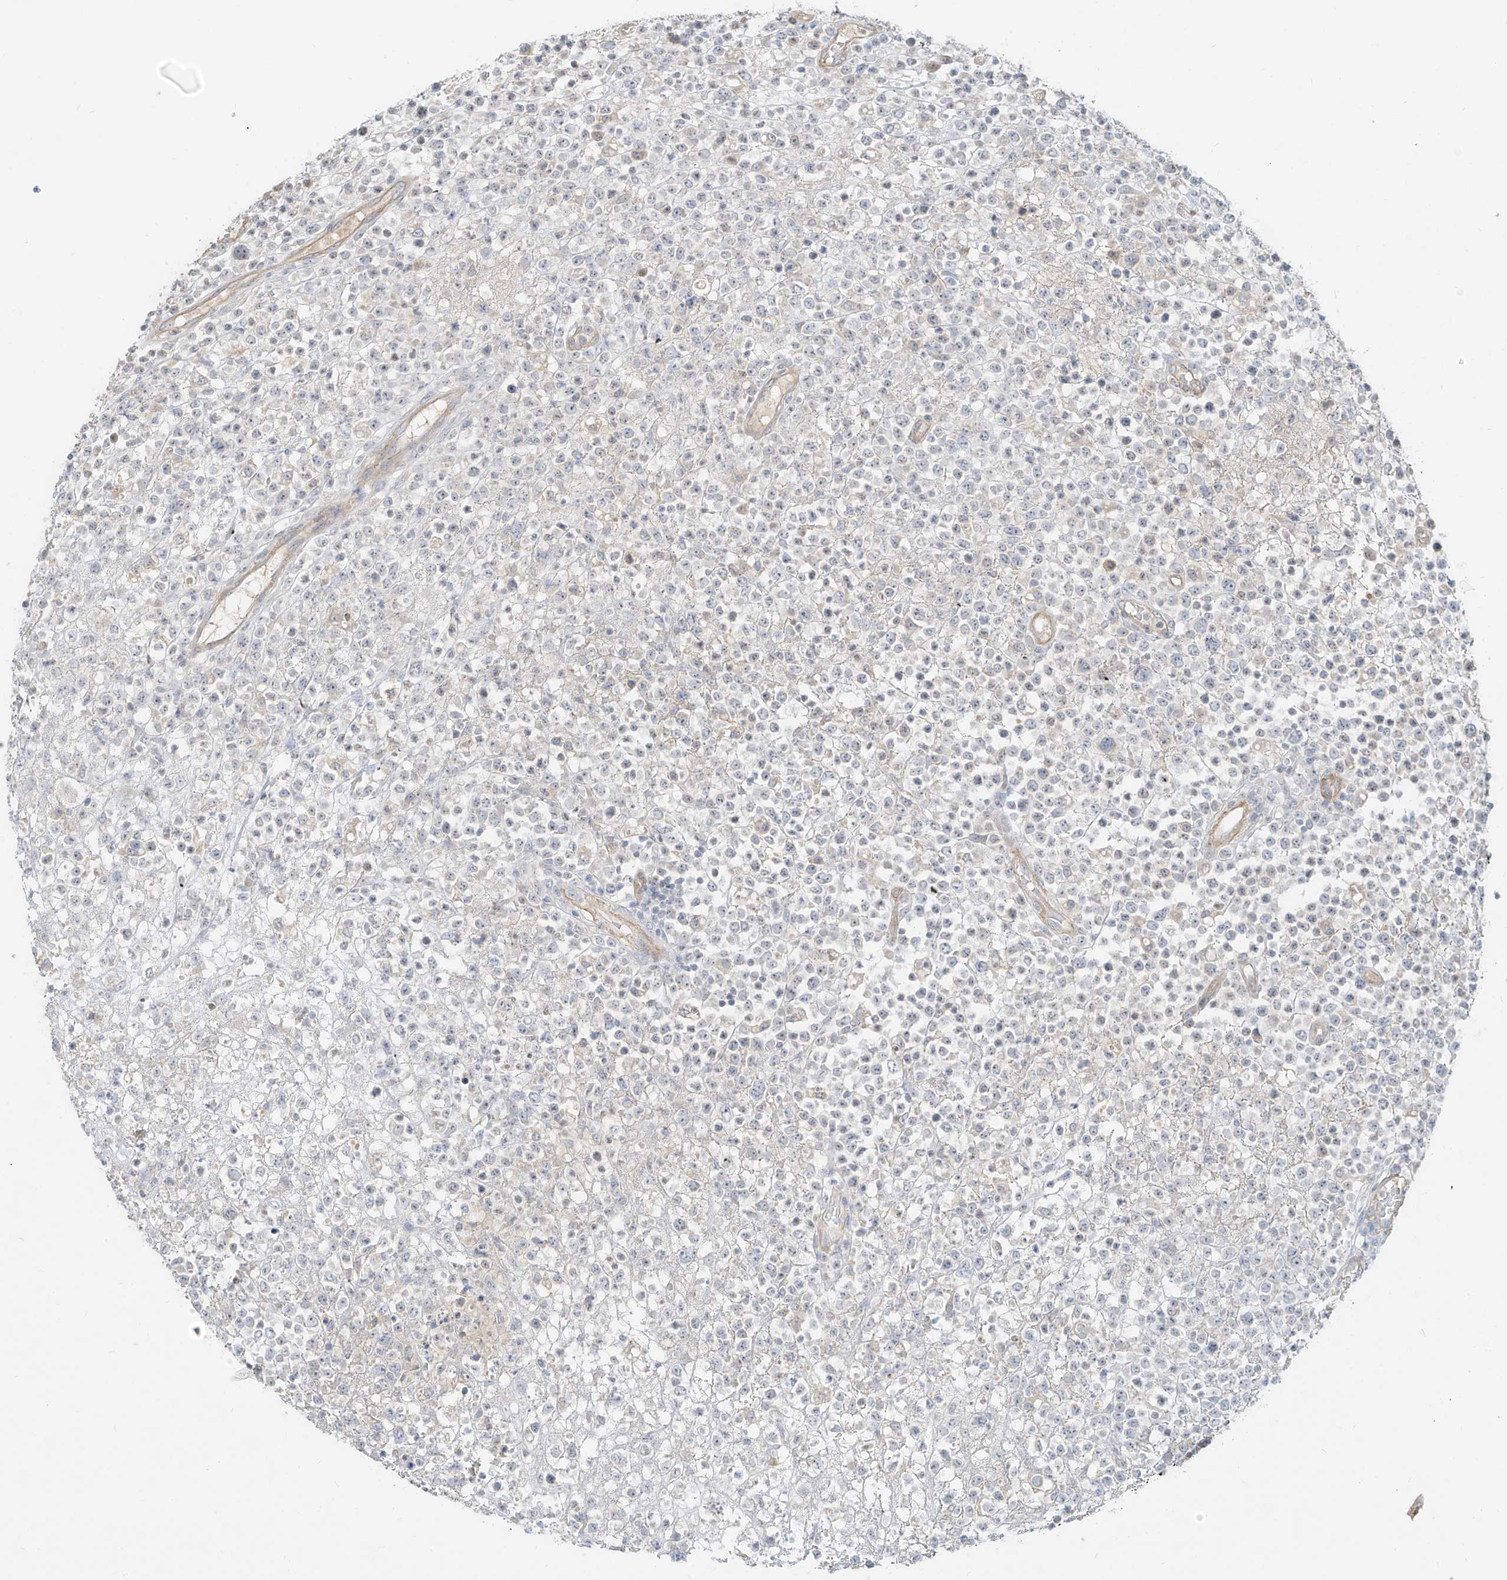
{"staining": {"intensity": "negative", "quantity": "none", "location": "none"}, "tissue": "lymphoma", "cell_type": "Tumor cells", "image_type": "cancer", "snomed": [{"axis": "morphology", "description": "Malignant lymphoma, non-Hodgkin's type, High grade"}, {"axis": "topography", "description": "Colon"}], "caption": "Lymphoma was stained to show a protein in brown. There is no significant expression in tumor cells. Nuclei are stained in blue.", "gene": "C2orf42", "patient": {"sex": "female", "age": 53}}